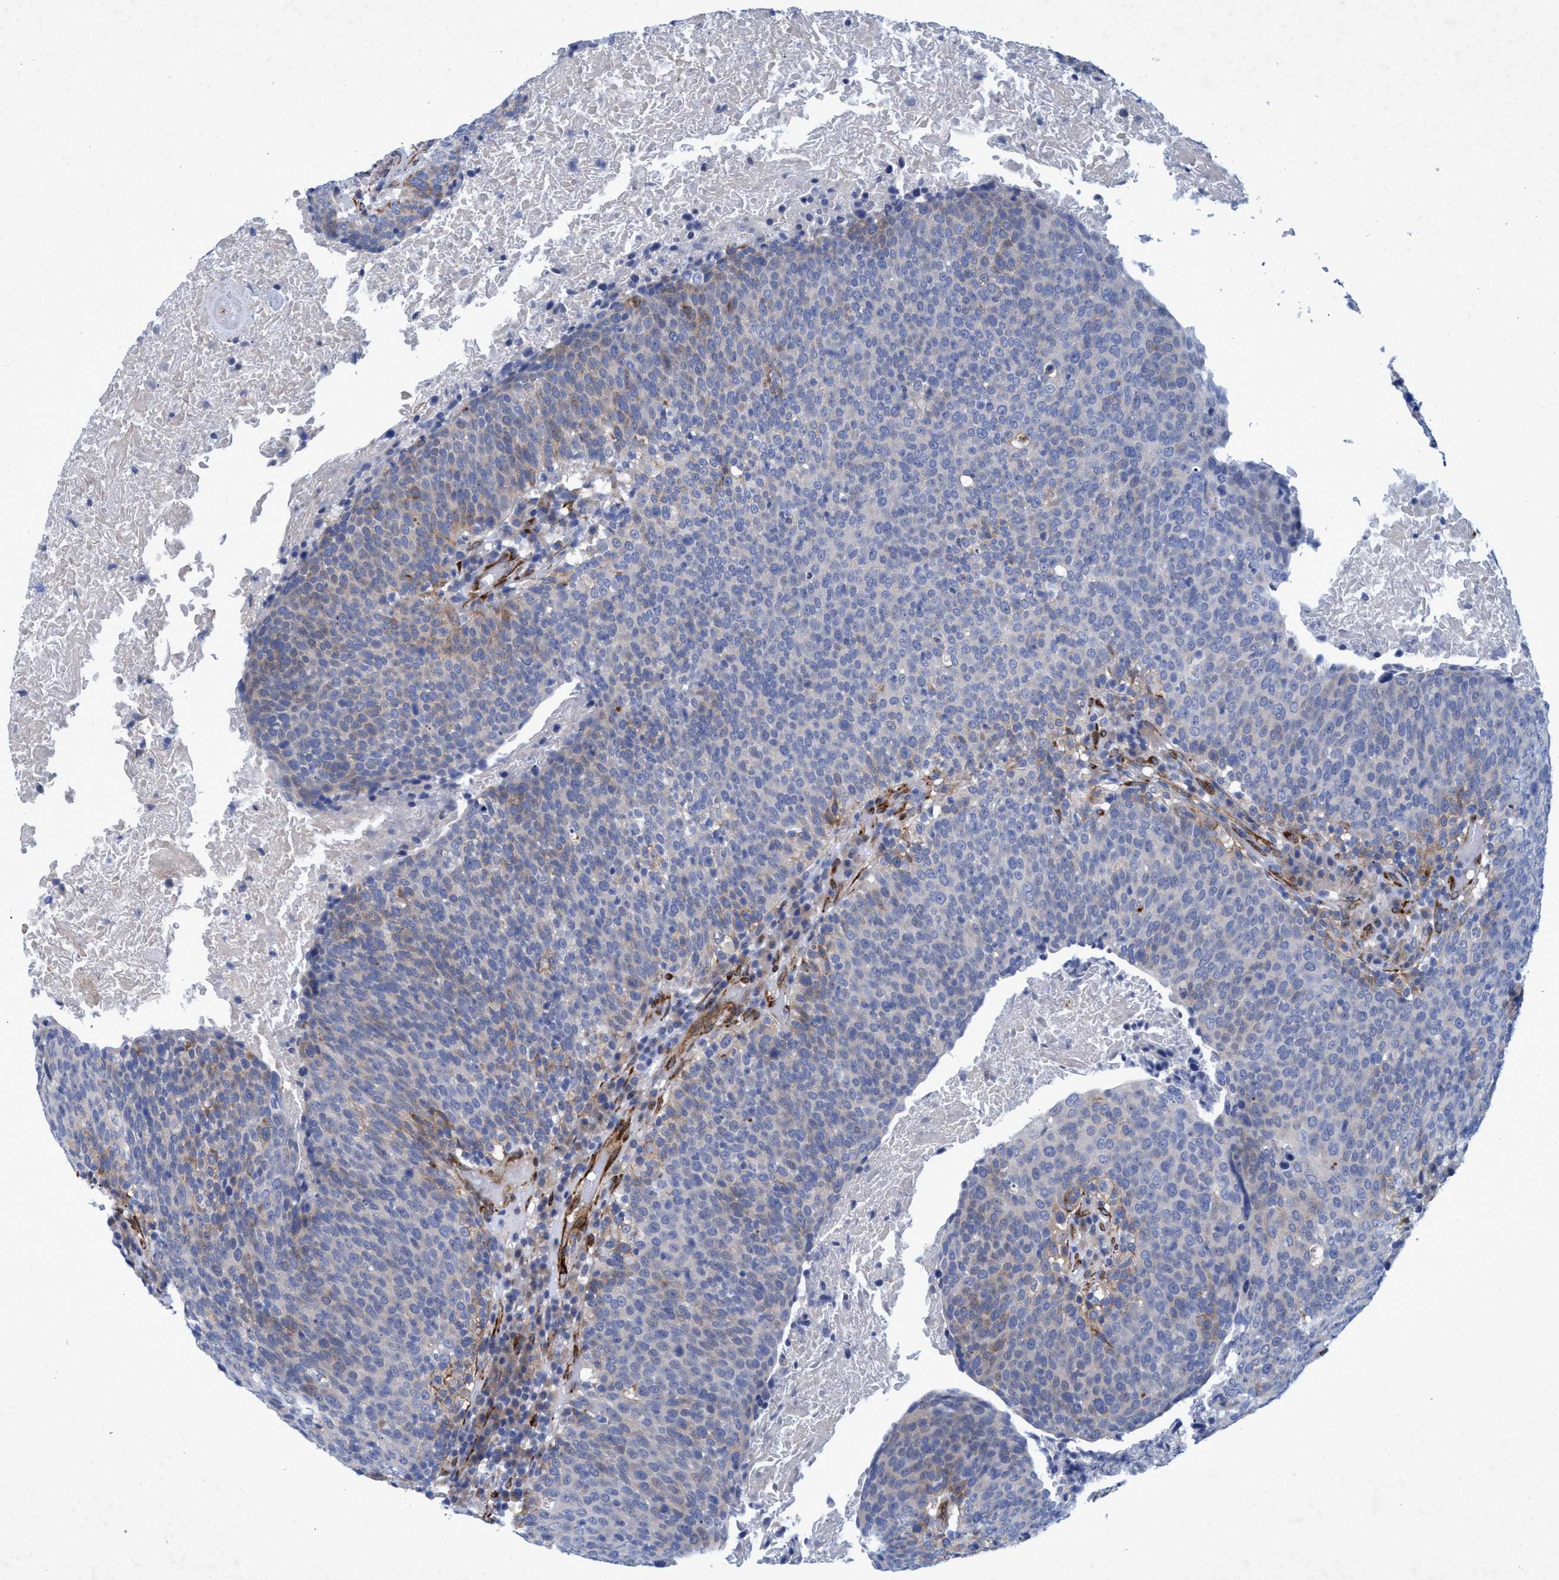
{"staining": {"intensity": "moderate", "quantity": "<25%", "location": "cytoplasmic/membranous"}, "tissue": "head and neck cancer", "cell_type": "Tumor cells", "image_type": "cancer", "snomed": [{"axis": "morphology", "description": "Squamous cell carcinoma, NOS"}, {"axis": "morphology", "description": "Squamous cell carcinoma, metastatic, NOS"}, {"axis": "topography", "description": "Lymph node"}, {"axis": "topography", "description": "Head-Neck"}], "caption": "Tumor cells show low levels of moderate cytoplasmic/membranous staining in about <25% of cells in human head and neck squamous cell carcinoma.", "gene": "SLC43A2", "patient": {"sex": "male", "age": 62}}